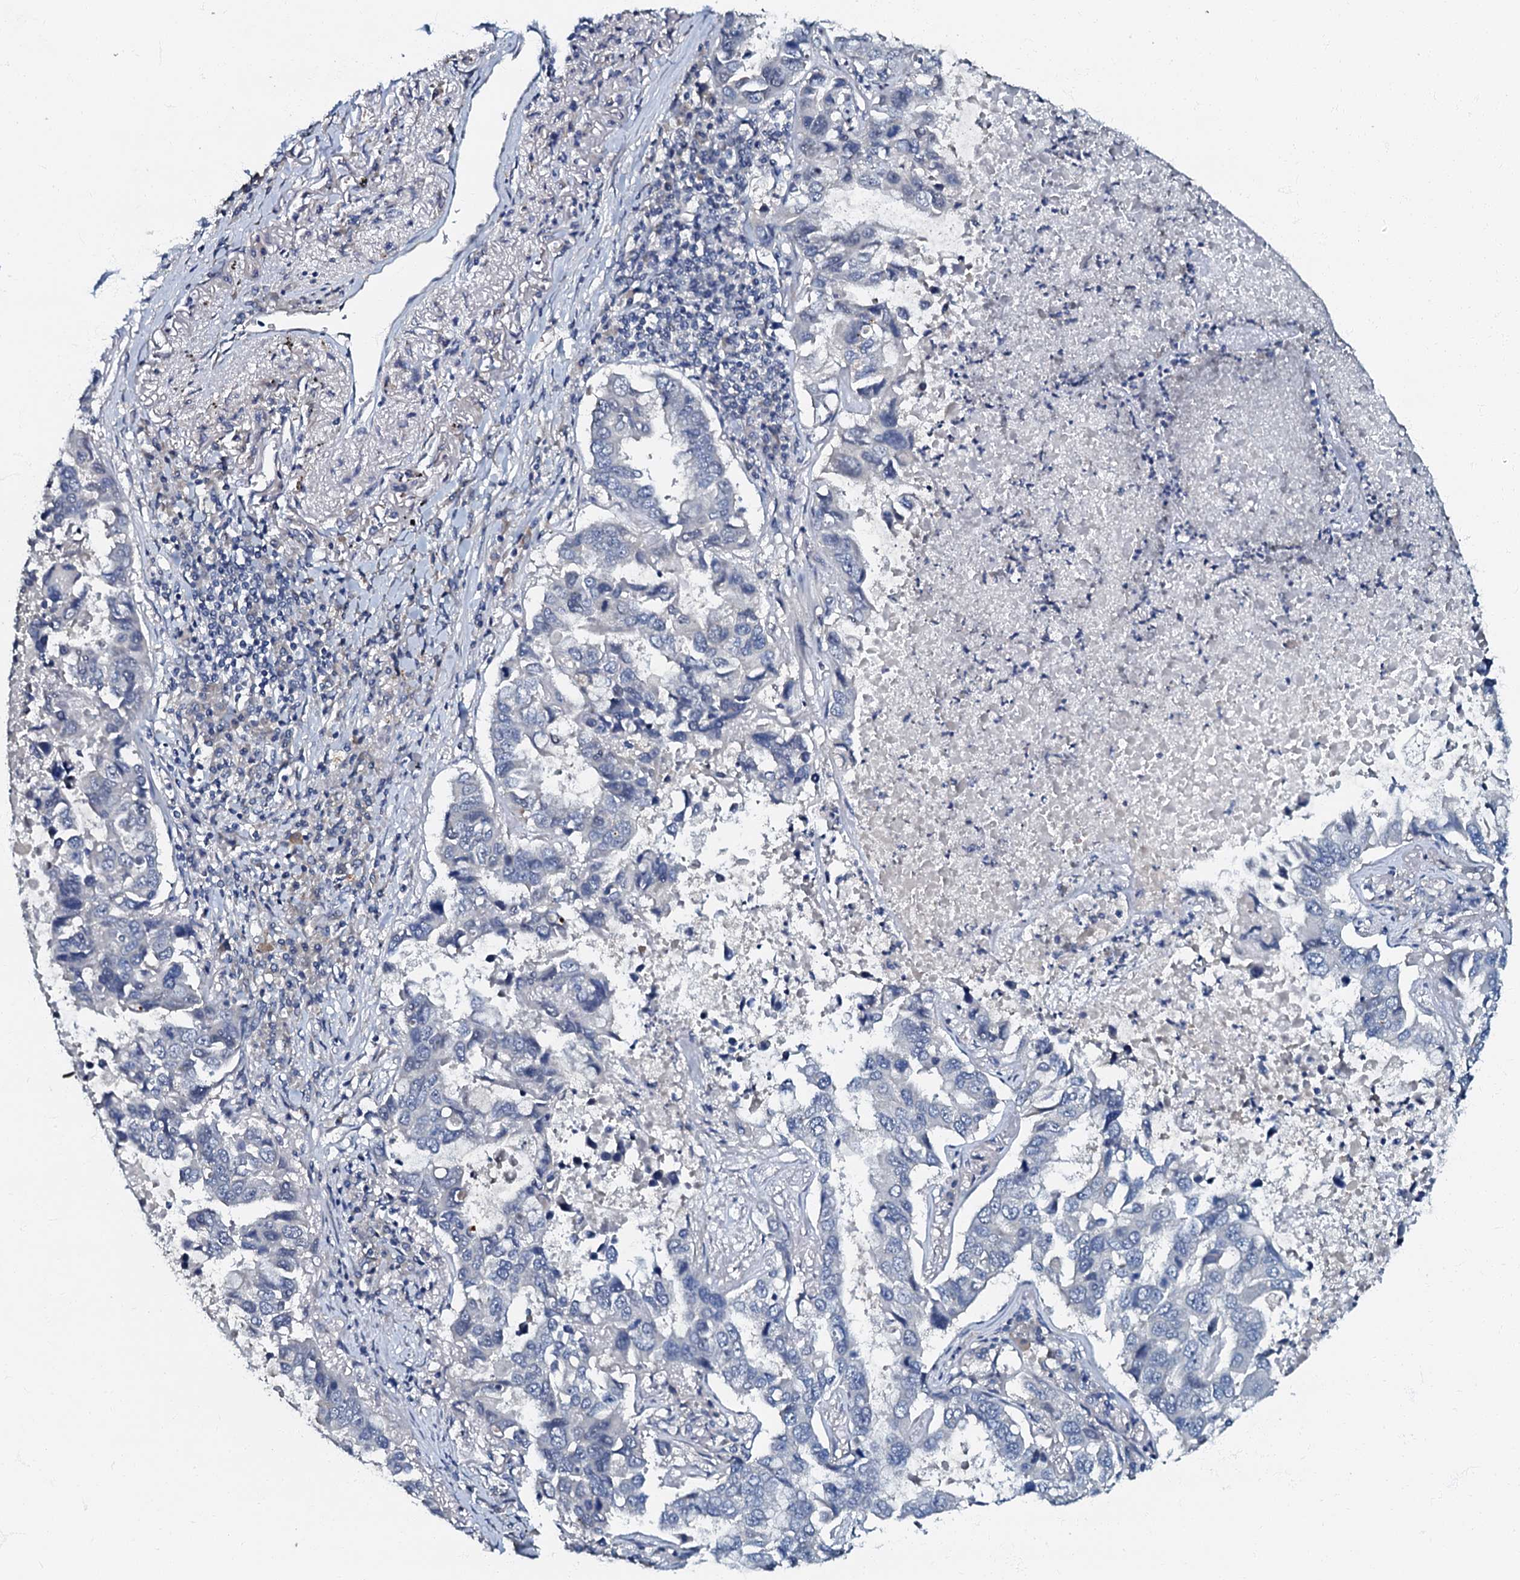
{"staining": {"intensity": "negative", "quantity": "none", "location": "none"}, "tissue": "lung cancer", "cell_type": "Tumor cells", "image_type": "cancer", "snomed": [{"axis": "morphology", "description": "Adenocarcinoma, NOS"}, {"axis": "topography", "description": "Lung"}], "caption": "IHC of lung cancer (adenocarcinoma) demonstrates no positivity in tumor cells.", "gene": "OLAH", "patient": {"sex": "male", "age": 64}}